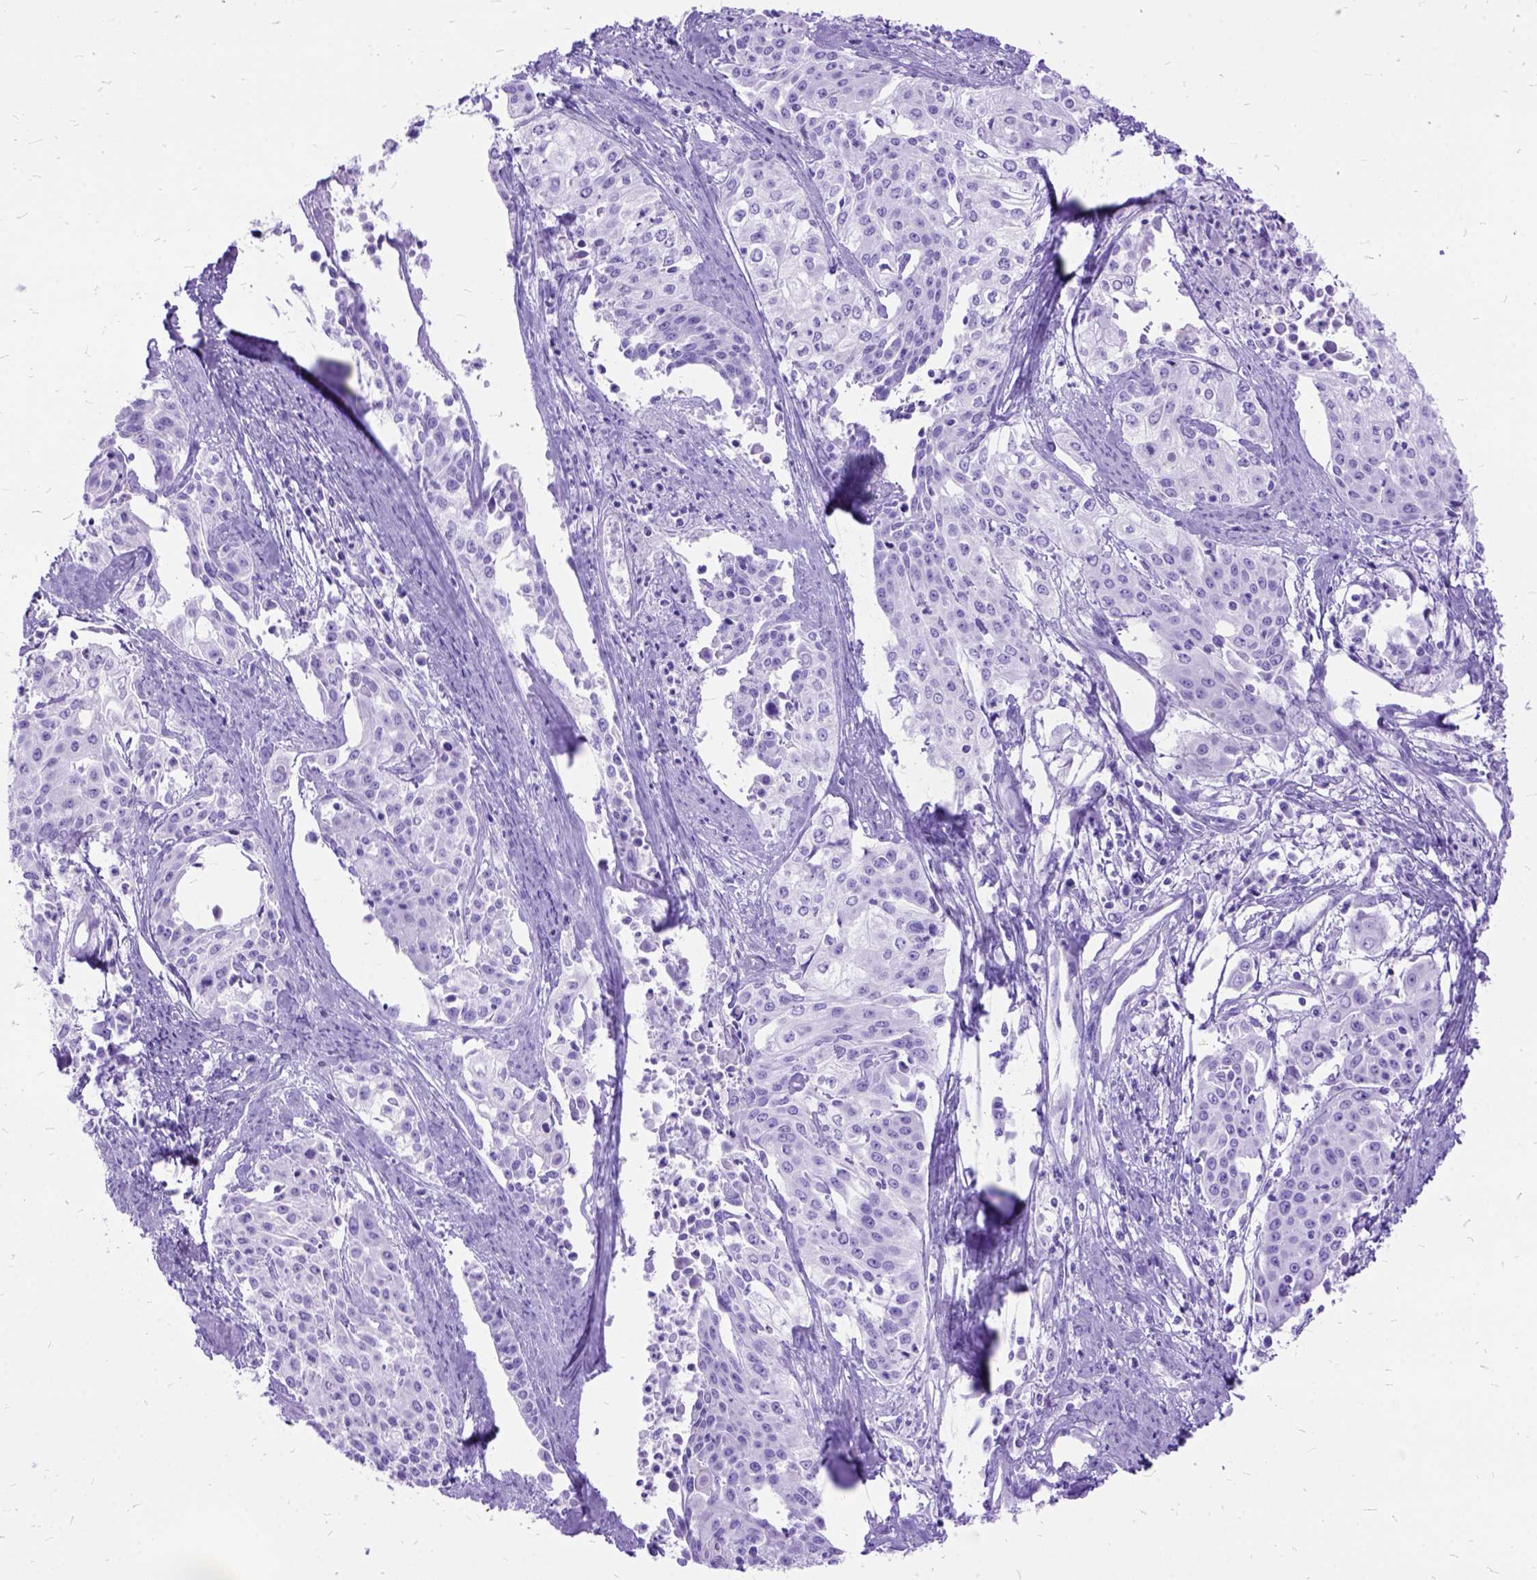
{"staining": {"intensity": "negative", "quantity": "none", "location": "none"}, "tissue": "cervical cancer", "cell_type": "Tumor cells", "image_type": "cancer", "snomed": [{"axis": "morphology", "description": "Squamous cell carcinoma, NOS"}, {"axis": "topography", "description": "Cervix"}], "caption": "A photomicrograph of cervical cancer stained for a protein reveals no brown staining in tumor cells.", "gene": "DNAH2", "patient": {"sex": "female", "age": 39}}